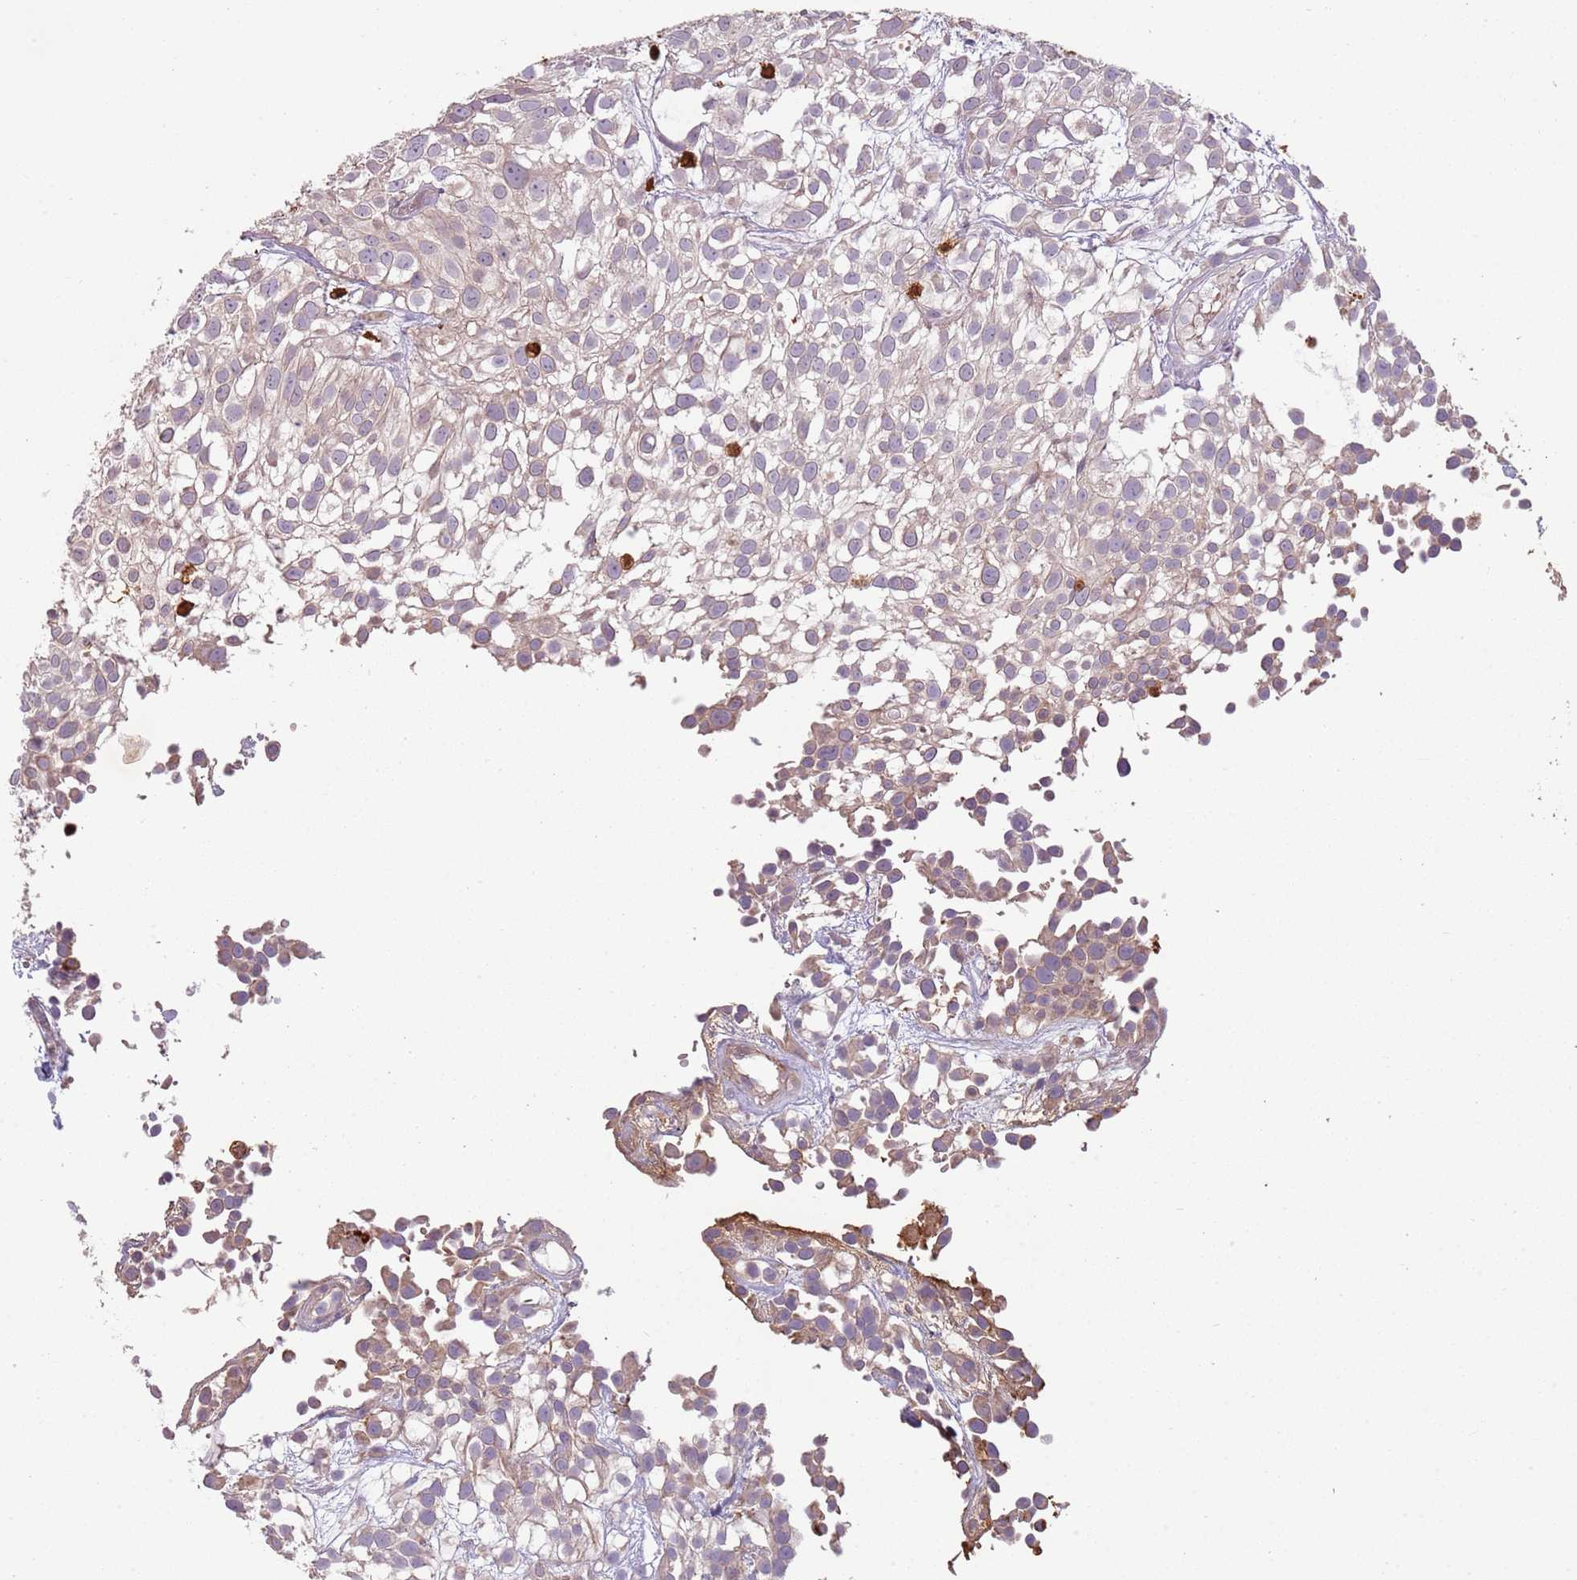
{"staining": {"intensity": "moderate", "quantity": "<25%", "location": "cytoplasmic/membranous"}, "tissue": "urothelial cancer", "cell_type": "Tumor cells", "image_type": "cancer", "snomed": [{"axis": "morphology", "description": "Urothelial carcinoma, High grade"}, {"axis": "topography", "description": "Urinary bladder"}], "caption": "An immunohistochemistry (IHC) histopathology image of neoplastic tissue is shown. Protein staining in brown highlights moderate cytoplasmic/membranous positivity in urothelial cancer within tumor cells. Immunohistochemistry stains the protein of interest in brown and the nuclei are stained blue.", "gene": "SPAG4", "patient": {"sex": "male", "age": 56}}